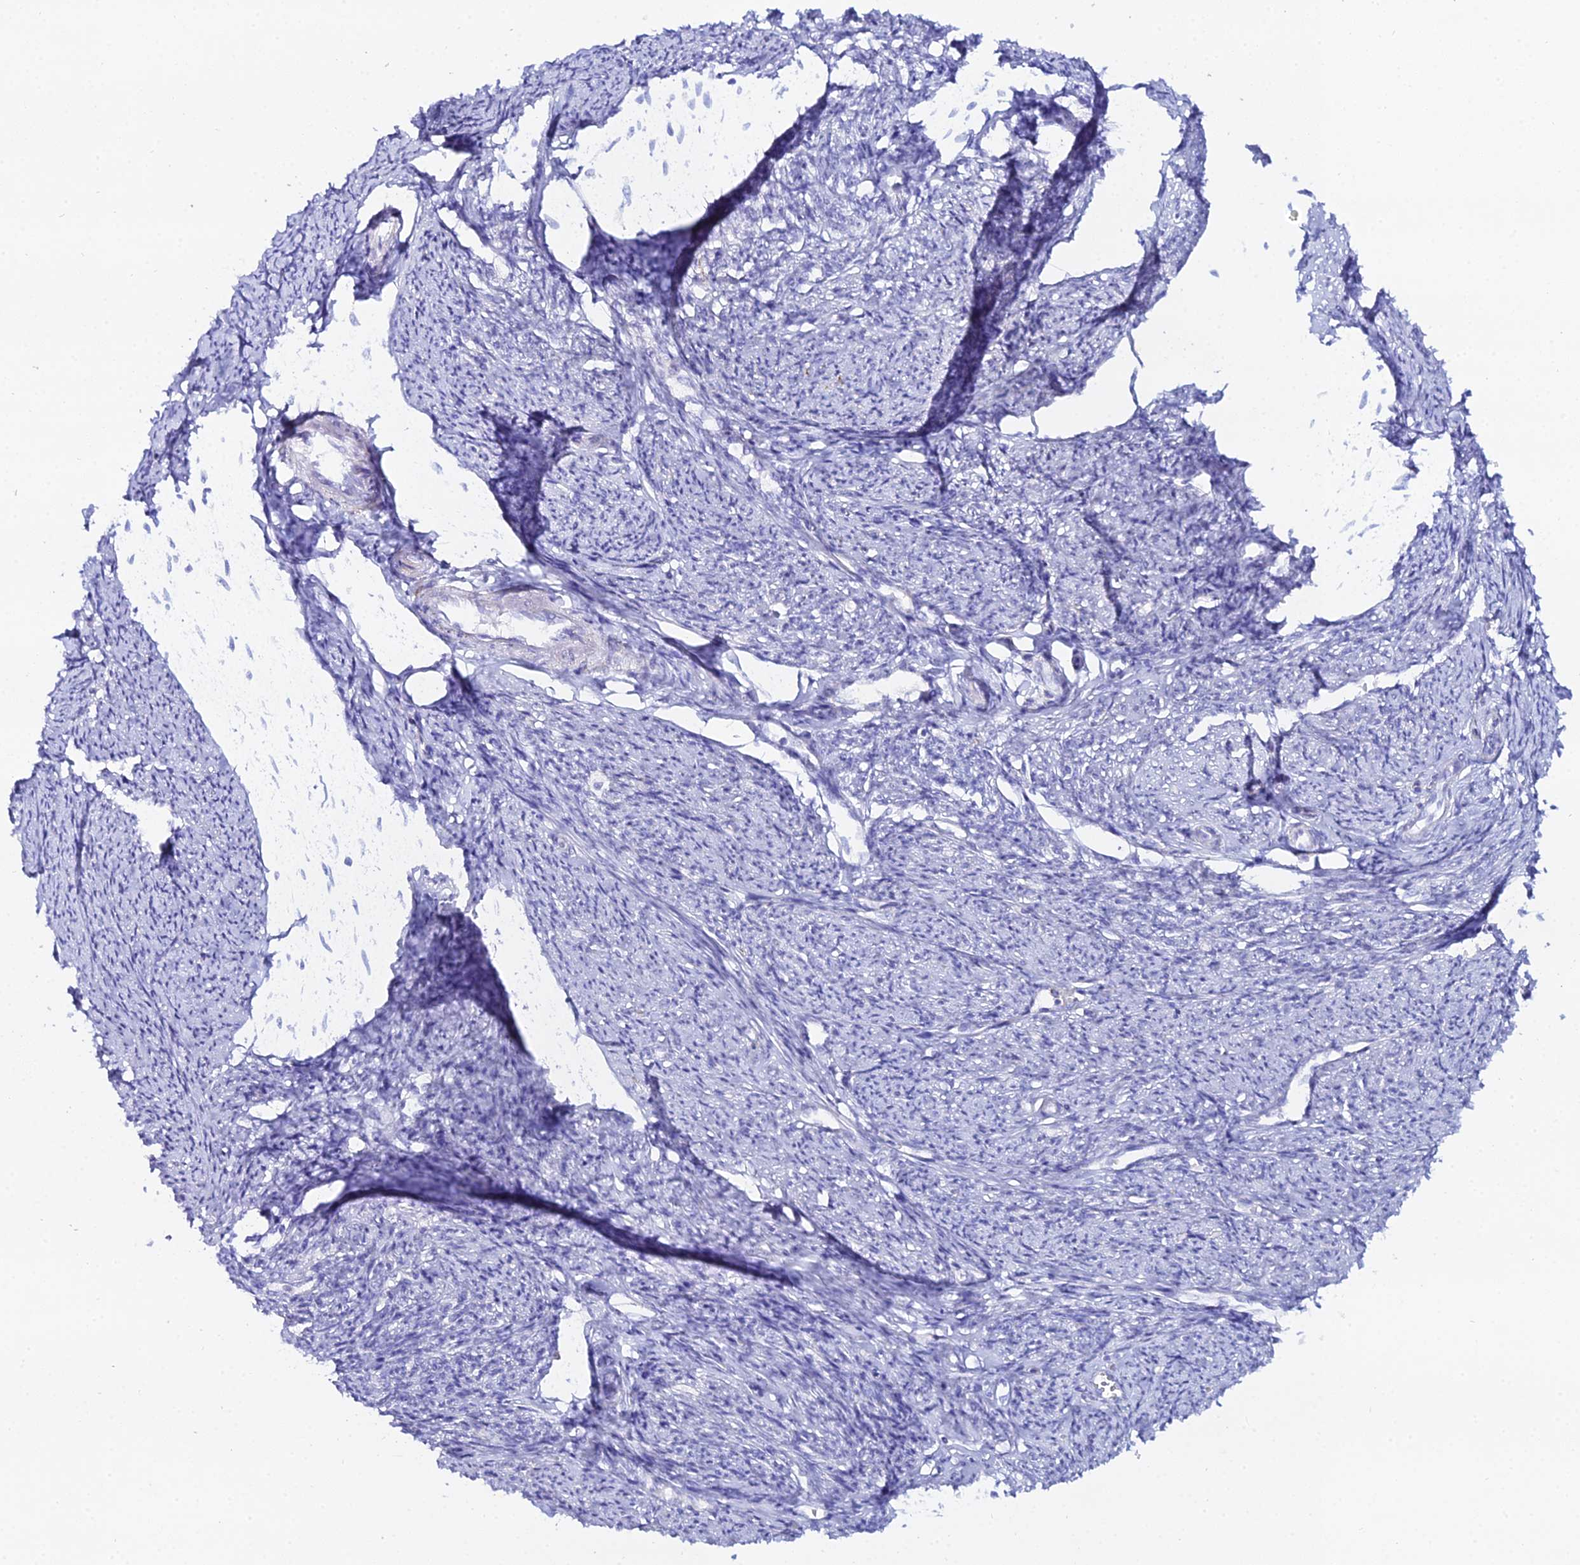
{"staining": {"intensity": "negative", "quantity": "none", "location": "none"}, "tissue": "smooth muscle", "cell_type": "Smooth muscle cells", "image_type": "normal", "snomed": [{"axis": "morphology", "description": "Normal tissue, NOS"}, {"axis": "topography", "description": "Smooth muscle"}, {"axis": "topography", "description": "Uterus"}], "caption": "This is a image of IHC staining of normal smooth muscle, which shows no positivity in smooth muscle cells. Nuclei are stained in blue.", "gene": "DHX34", "patient": {"sex": "female", "age": 59}}